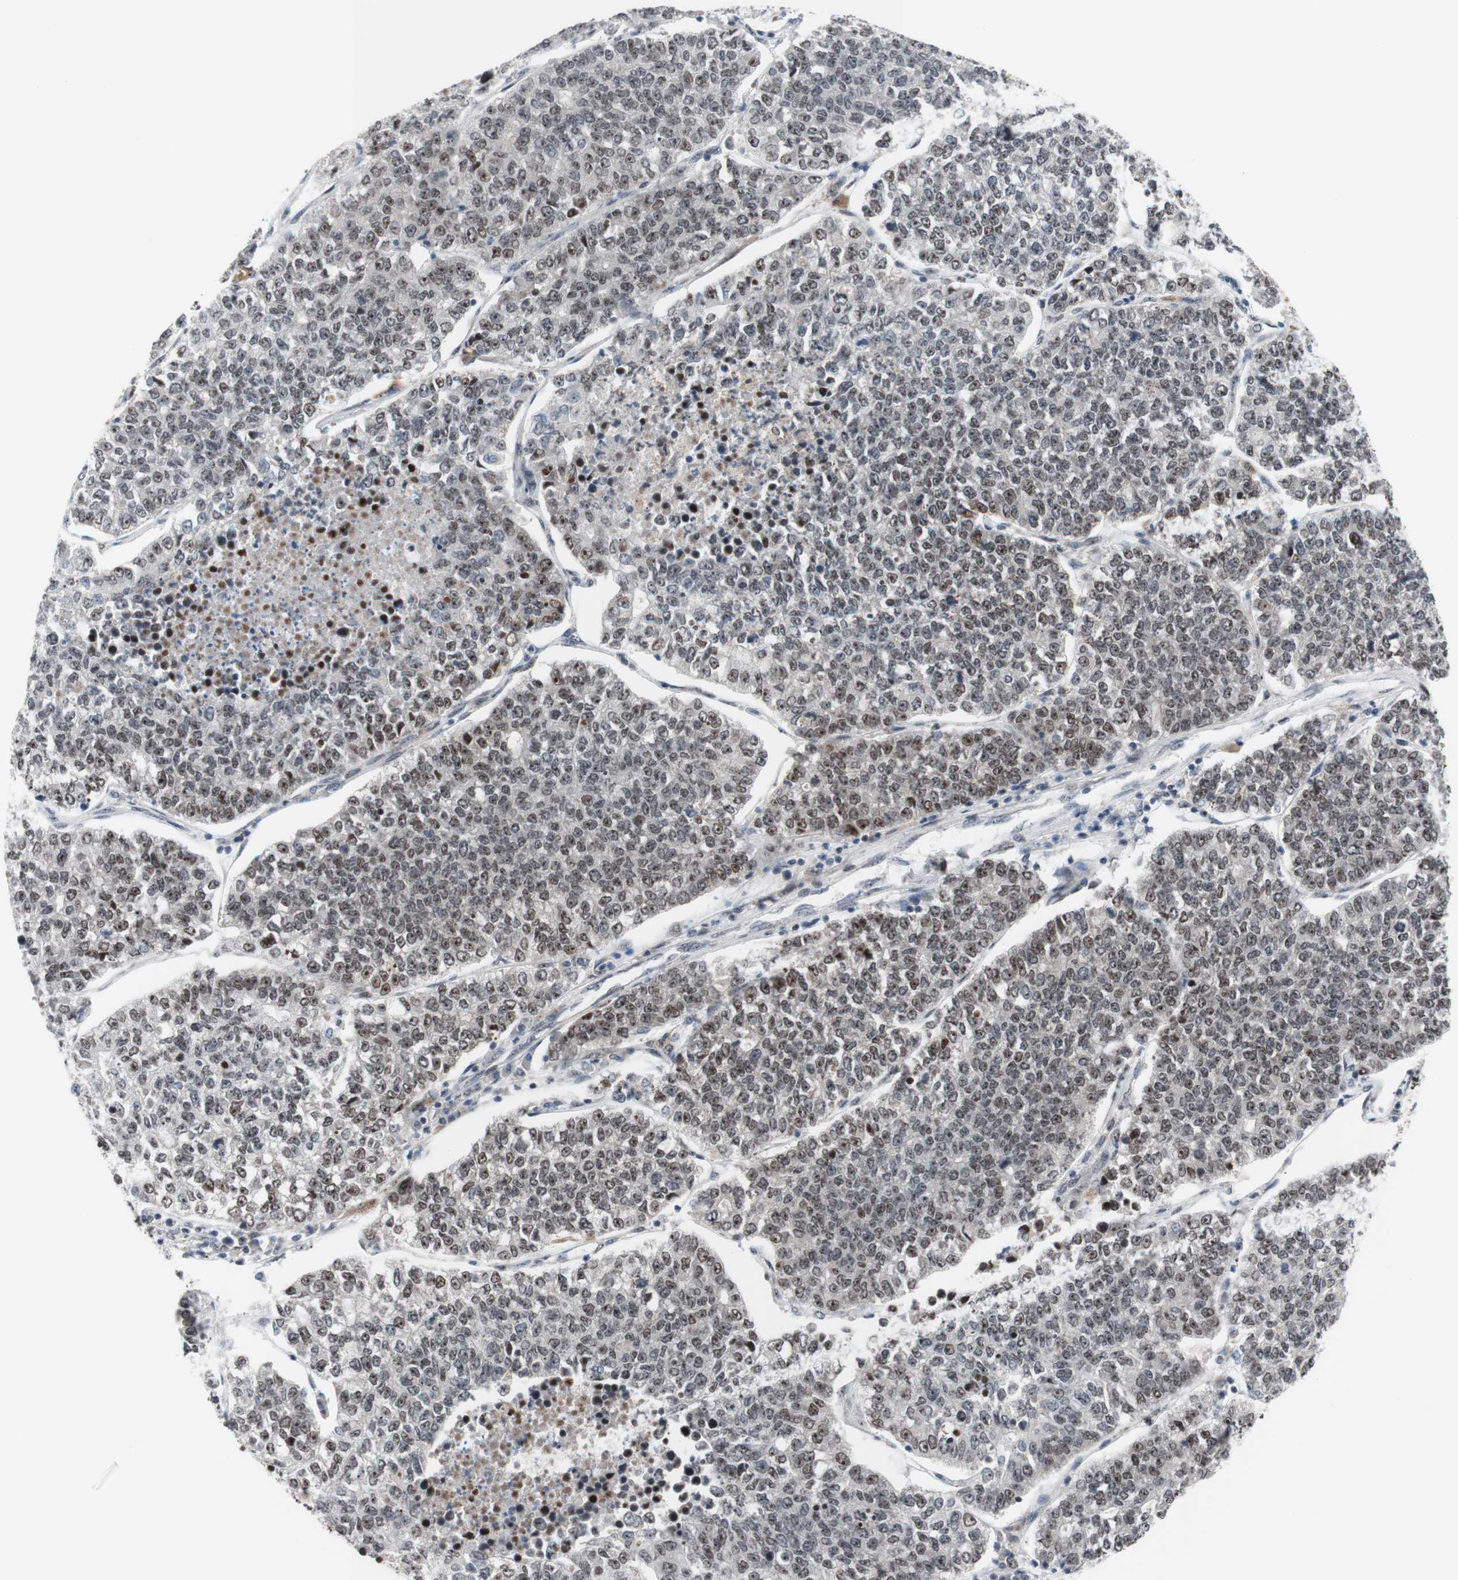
{"staining": {"intensity": "weak", "quantity": ">75%", "location": "nuclear"}, "tissue": "lung cancer", "cell_type": "Tumor cells", "image_type": "cancer", "snomed": [{"axis": "morphology", "description": "Adenocarcinoma, NOS"}, {"axis": "topography", "description": "Lung"}], "caption": "A brown stain highlights weak nuclear positivity of a protein in human lung adenocarcinoma tumor cells.", "gene": "POLR1A", "patient": {"sex": "male", "age": 49}}